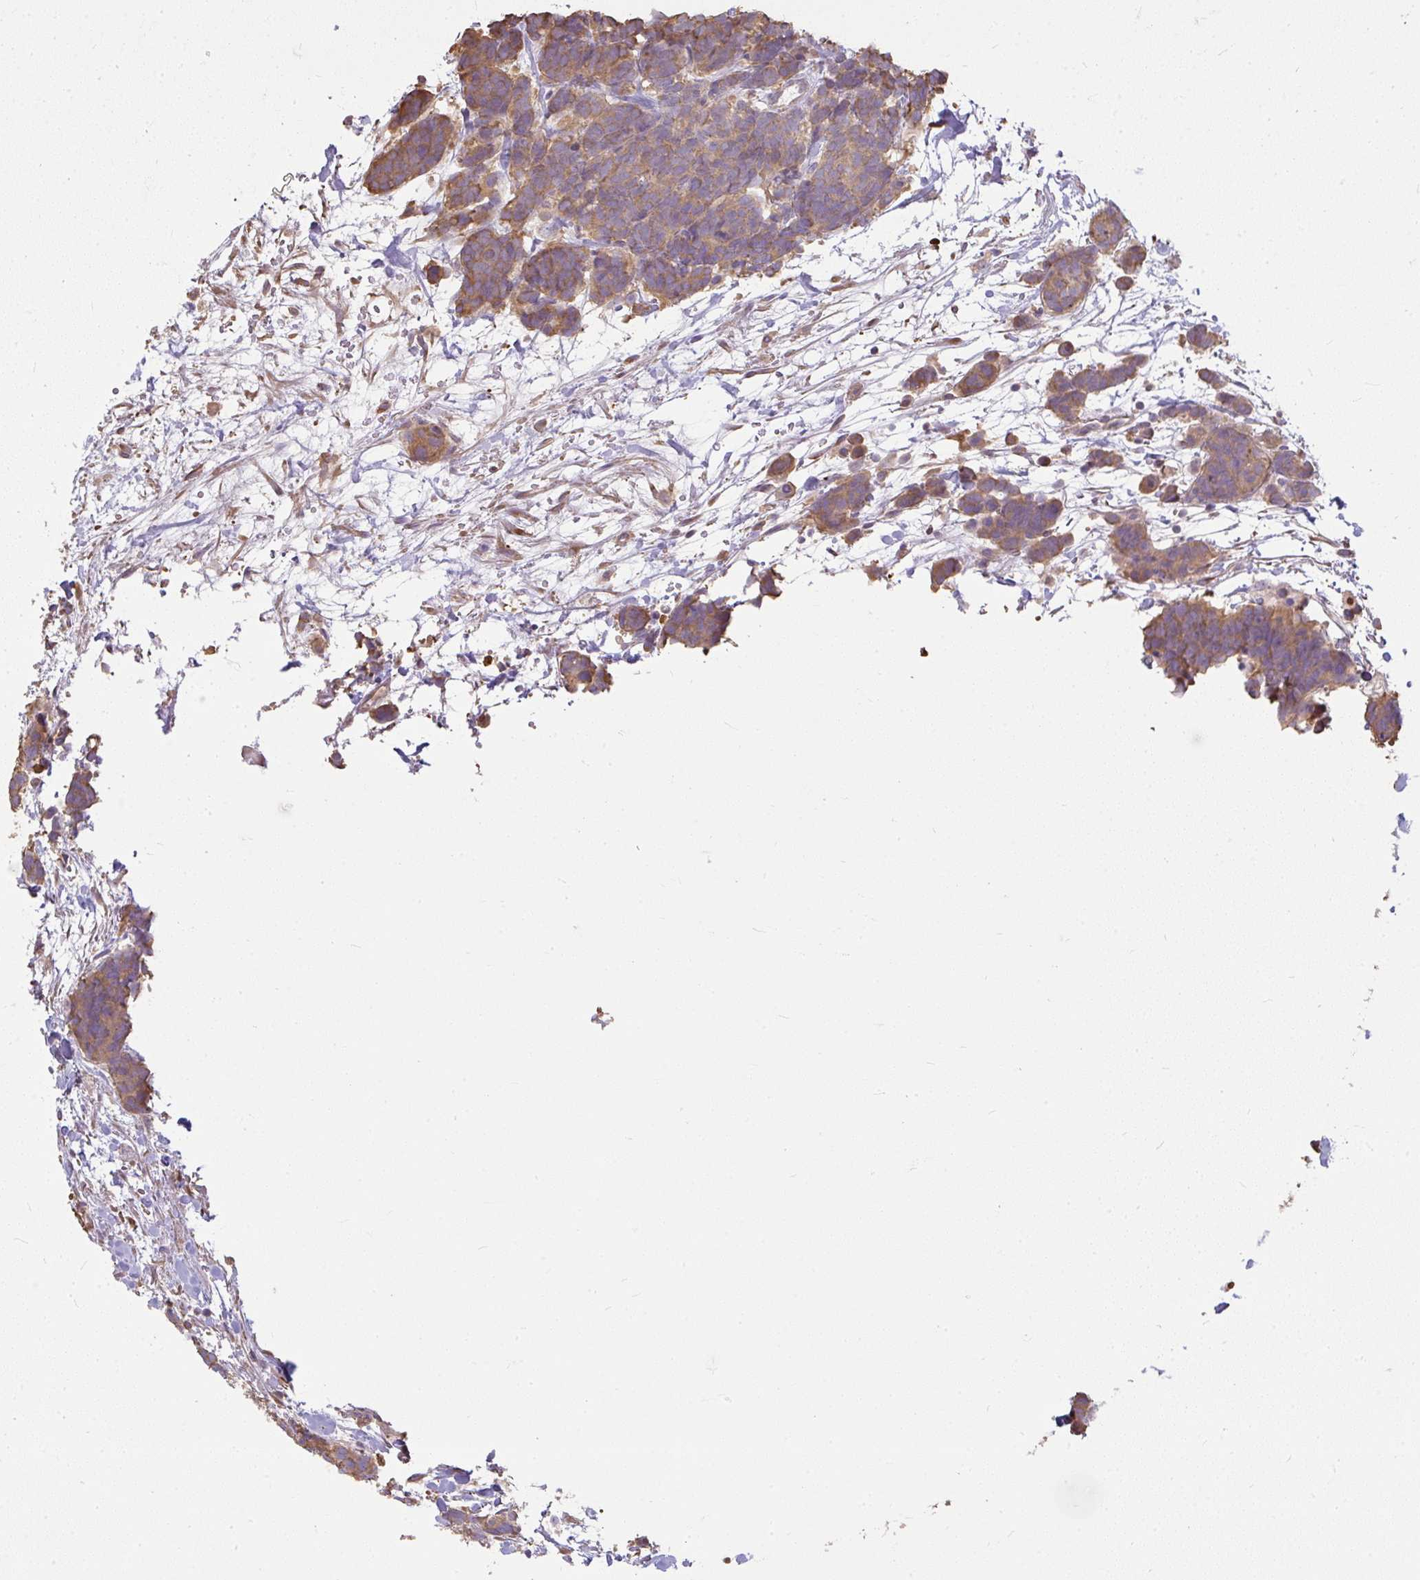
{"staining": {"intensity": "moderate", "quantity": ">75%", "location": "cytoplasmic/membranous"}, "tissue": "carcinoid", "cell_type": "Tumor cells", "image_type": "cancer", "snomed": [{"axis": "morphology", "description": "Carcinoma, NOS"}, {"axis": "morphology", "description": "Carcinoid, malignant, NOS"}, {"axis": "topography", "description": "Prostate"}], "caption": "Immunohistochemistry (IHC) photomicrograph of carcinoid stained for a protein (brown), which displays medium levels of moderate cytoplasmic/membranous positivity in approximately >75% of tumor cells.", "gene": "BRINP3", "patient": {"sex": "male", "age": 57}}